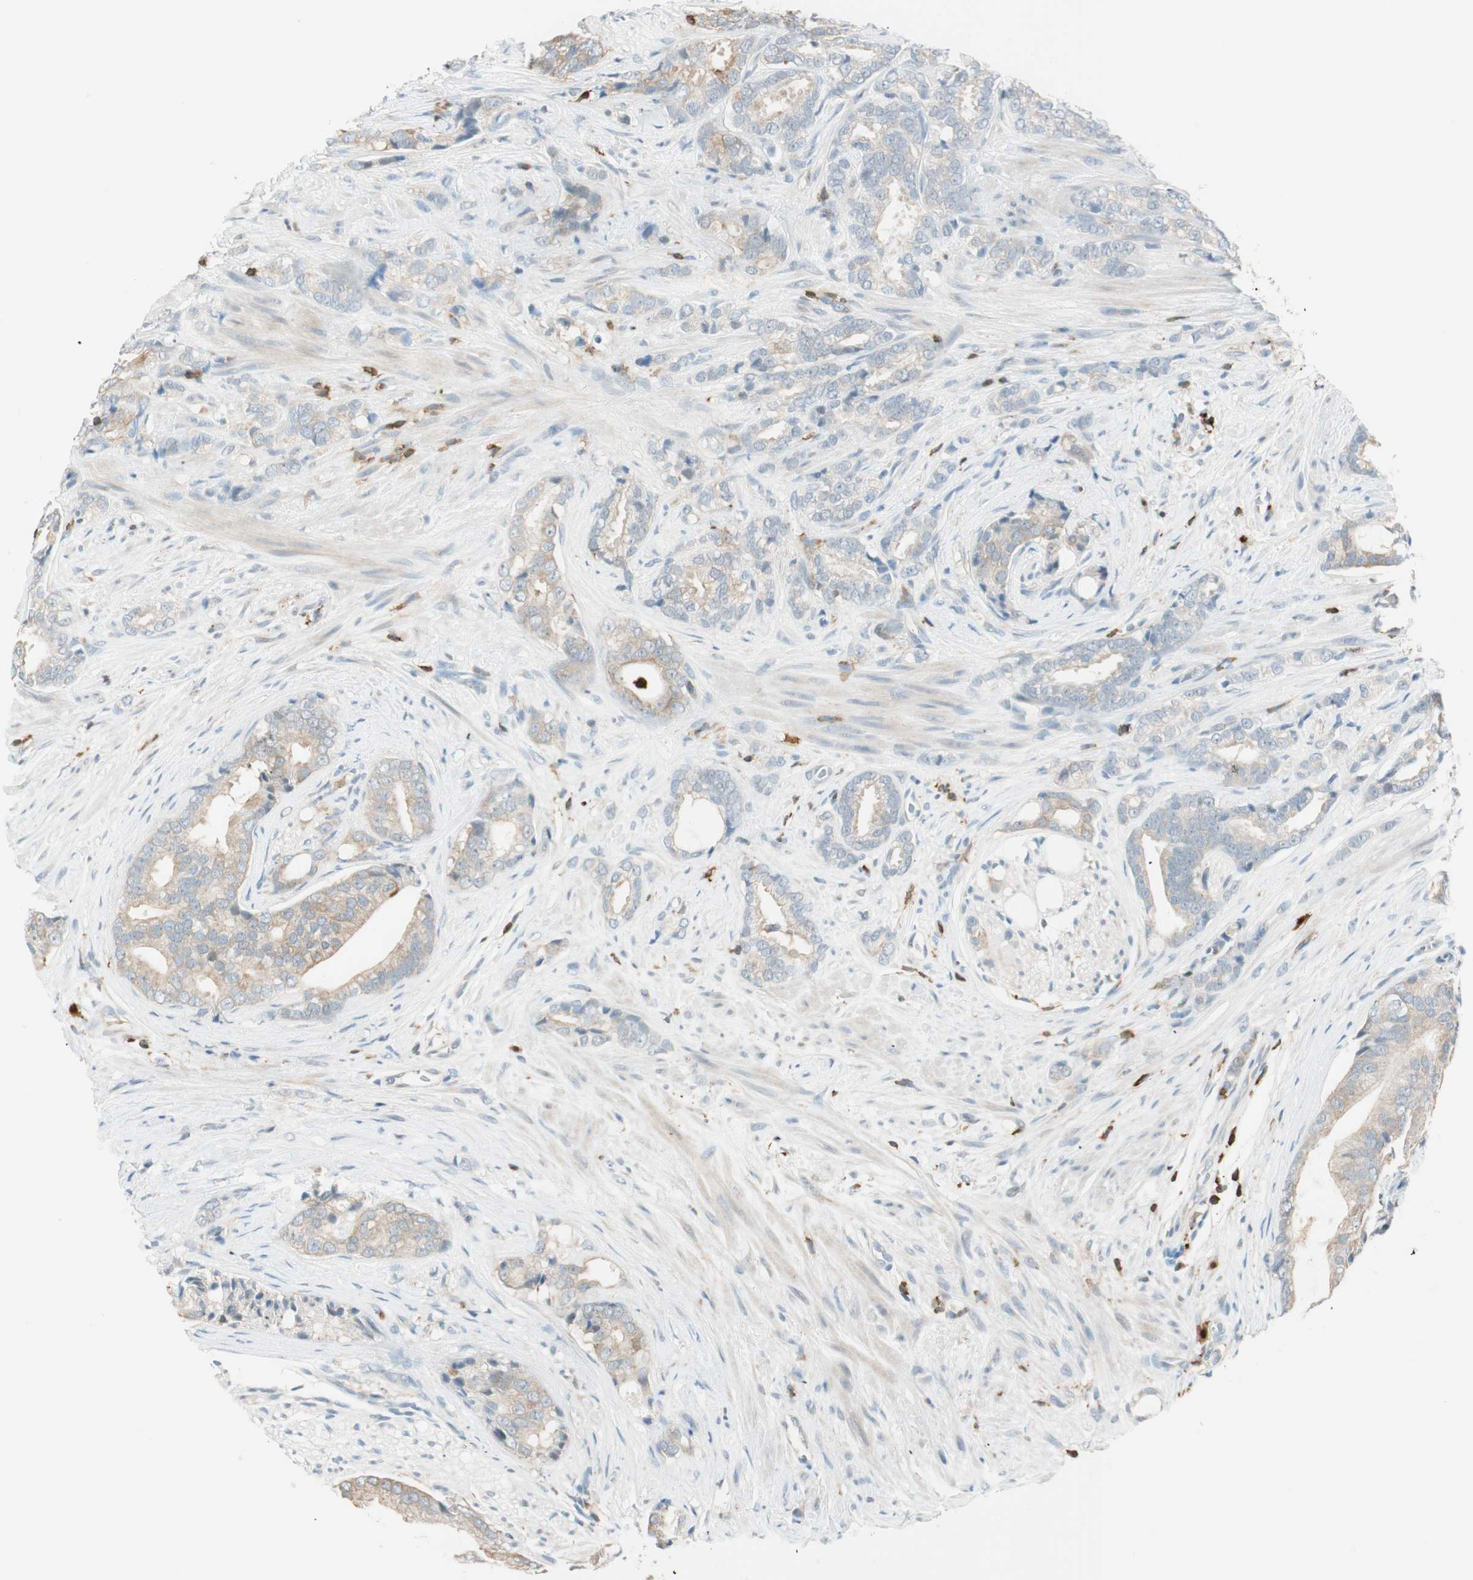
{"staining": {"intensity": "weak", "quantity": "25%-75%", "location": "cytoplasmic/membranous"}, "tissue": "prostate cancer", "cell_type": "Tumor cells", "image_type": "cancer", "snomed": [{"axis": "morphology", "description": "Adenocarcinoma, Low grade"}, {"axis": "topography", "description": "Prostate"}], "caption": "Protein staining displays weak cytoplasmic/membranous positivity in approximately 25%-75% of tumor cells in adenocarcinoma (low-grade) (prostate).", "gene": "HPGD", "patient": {"sex": "male", "age": 58}}